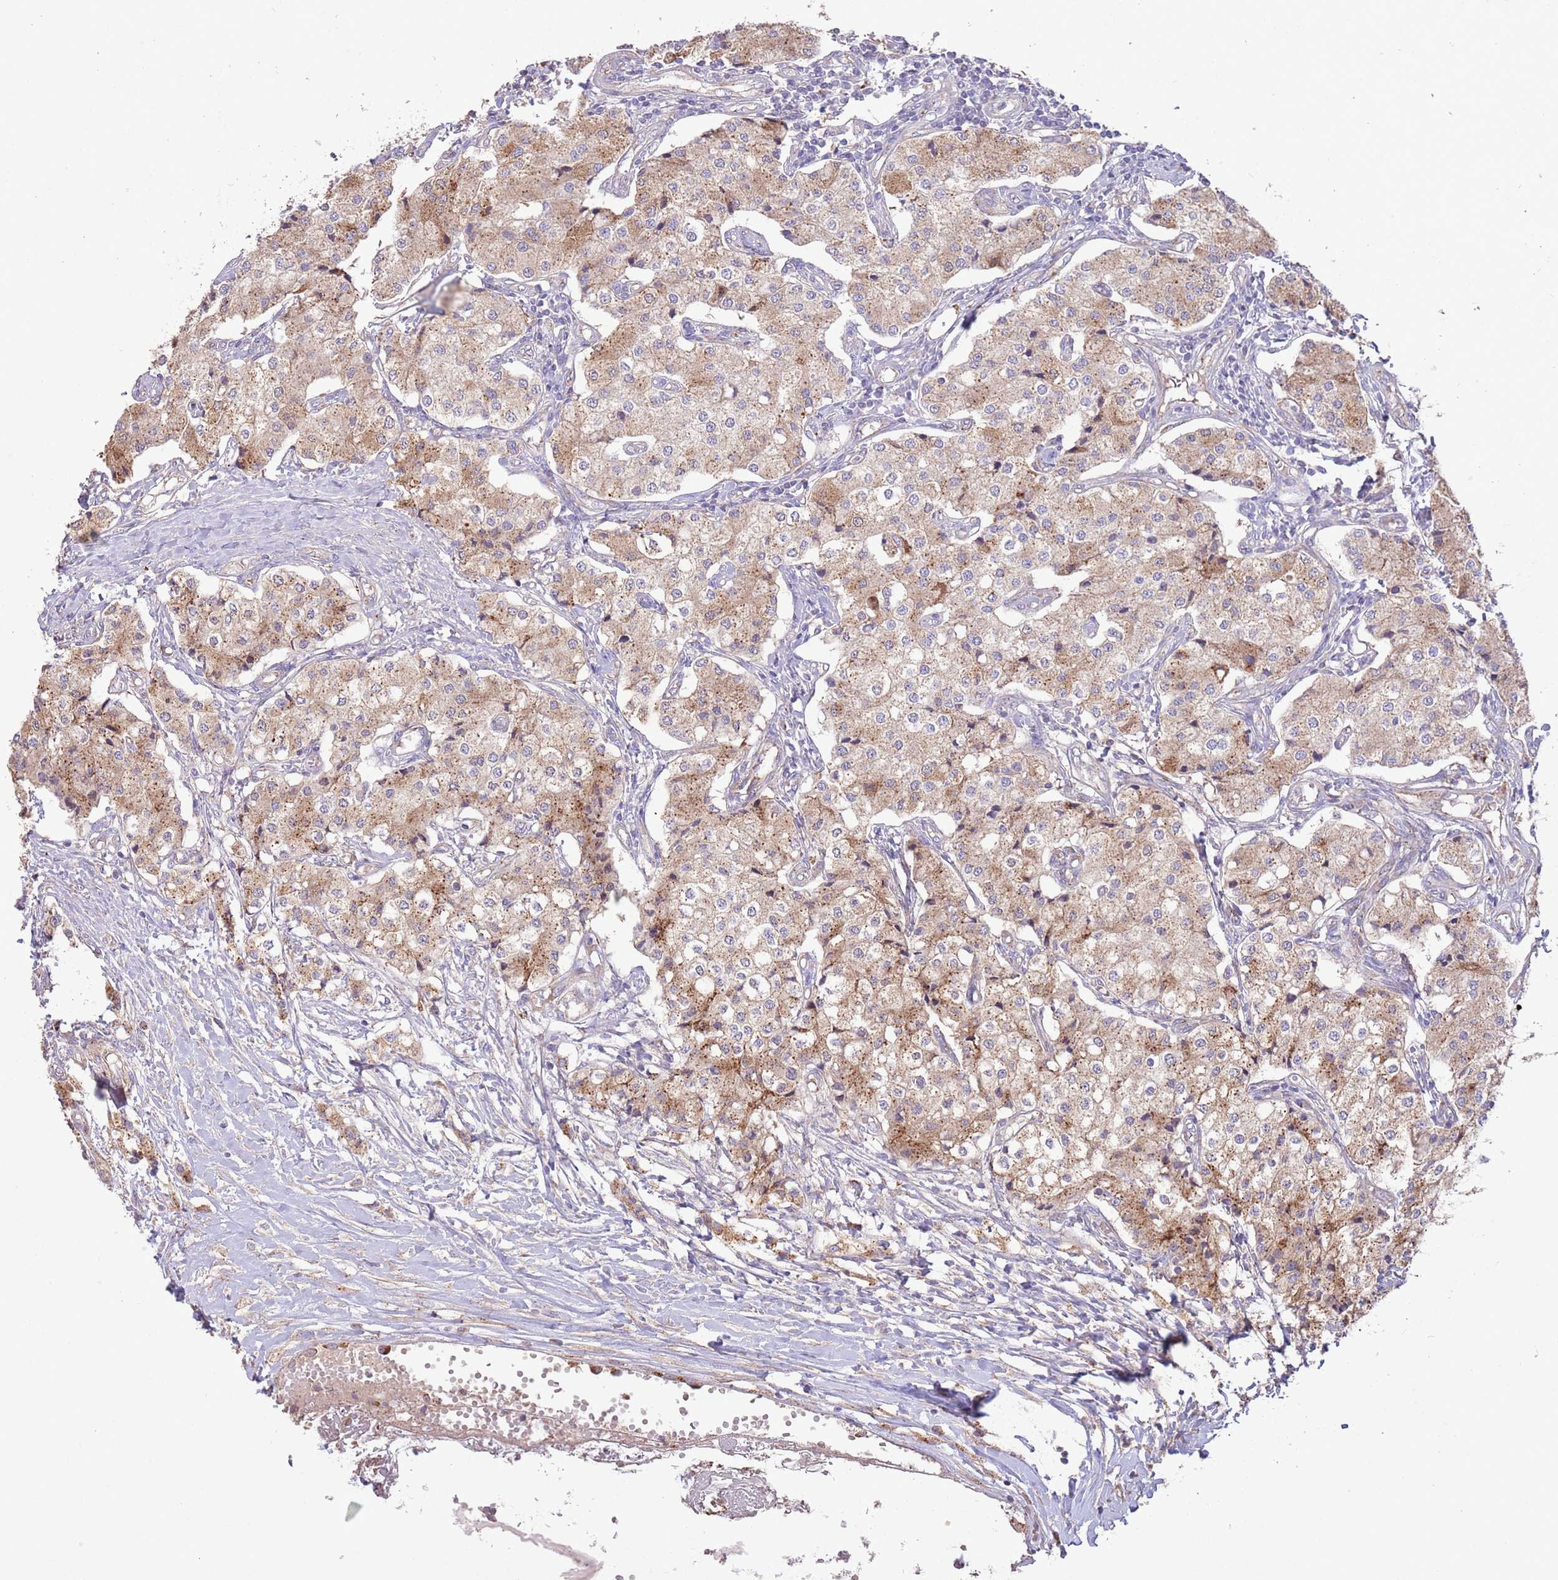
{"staining": {"intensity": "weak", "quantity": ">75%", "location": "cytoplasmic/membranous"}, "tissue": "carcinoid", "cell_type": "Tumor cells", "image_type": "cancer", "snomed": [{"axis": "morphology", "description": "Carcinoid, malignant, NOS"}, {"axis": "topography", "description": "Colon"}], "caption": "Immunohistochemistry photomicrograph of neoplastic tissue: human carcinoid (malignant) stained using immunohistochemistry exhibits low levels of weak protein expression localized specifically in the cytoplasmic/membranous of tumor cells, appearing as a cytoplasmic/membranous brown color.", "gene": "DOCK6", "patient": {"sex": "female", "age": 52}}